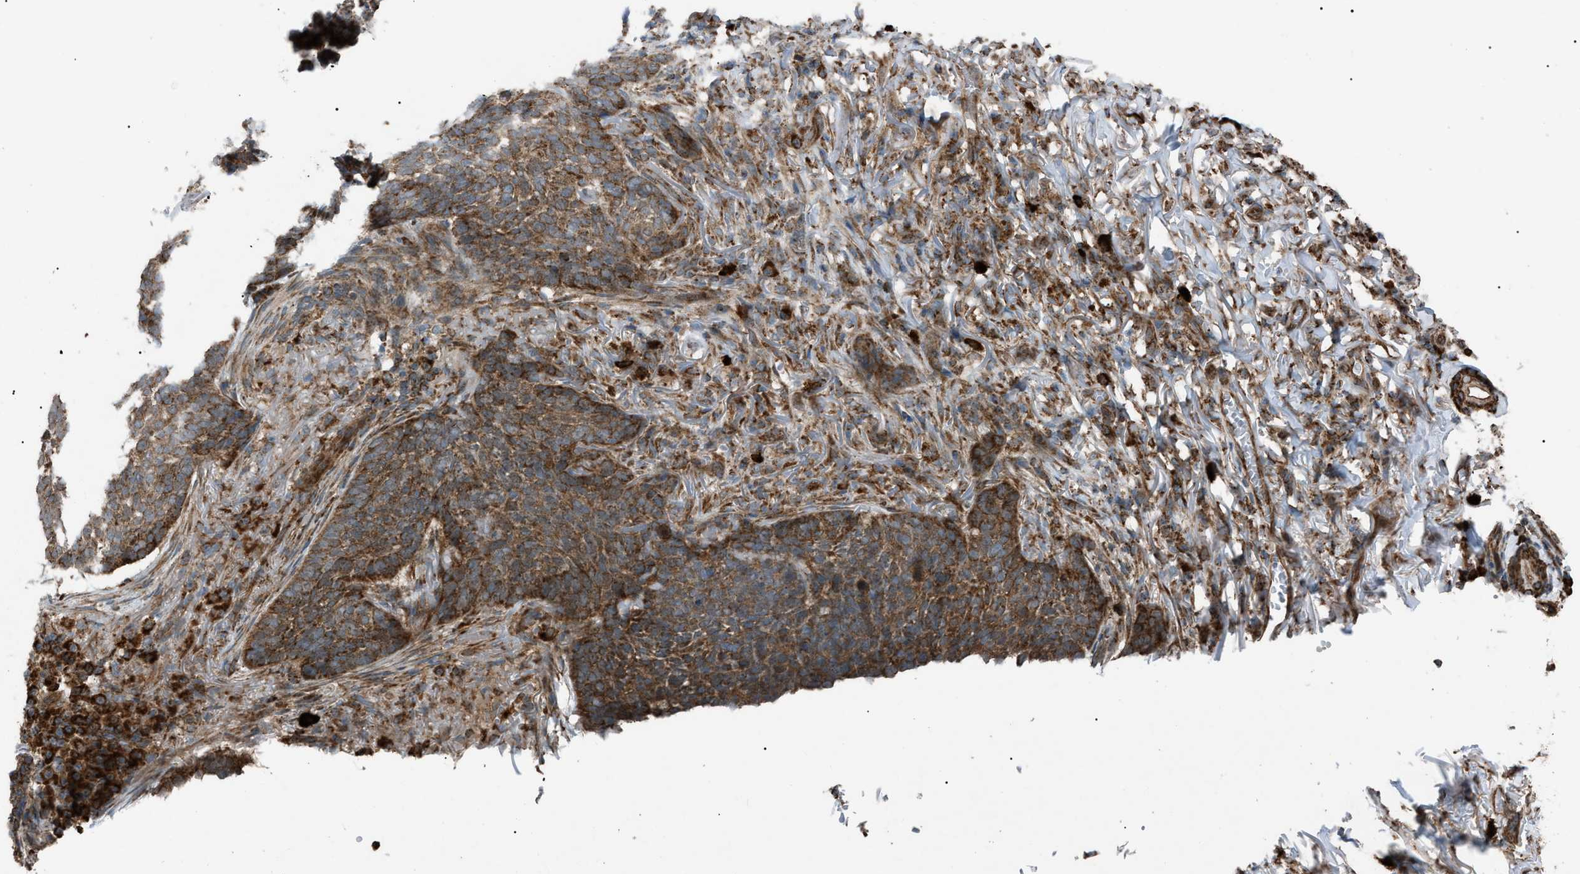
{"staining": {"intensity": "moderate", "quantity": ">75%", "location": "cytoplasmic/membranous"}, "tissue": "skin cancer", "cell_type": "Tumor cells", "image_type": "cancer", "snomed": [{"axis": "morphology", "description": "Basal cell carcinoma"}, {"axis": "topography", "description": "Skin"}], "caption": "Skin cancer was stained to show a protein in brown. There is medium levels of moderate cytoplasmic/membranous staining in about >75% of tumor cells.", "gene": "C1GALT1C1", "patient": {"sex": "male", "age": 85}}